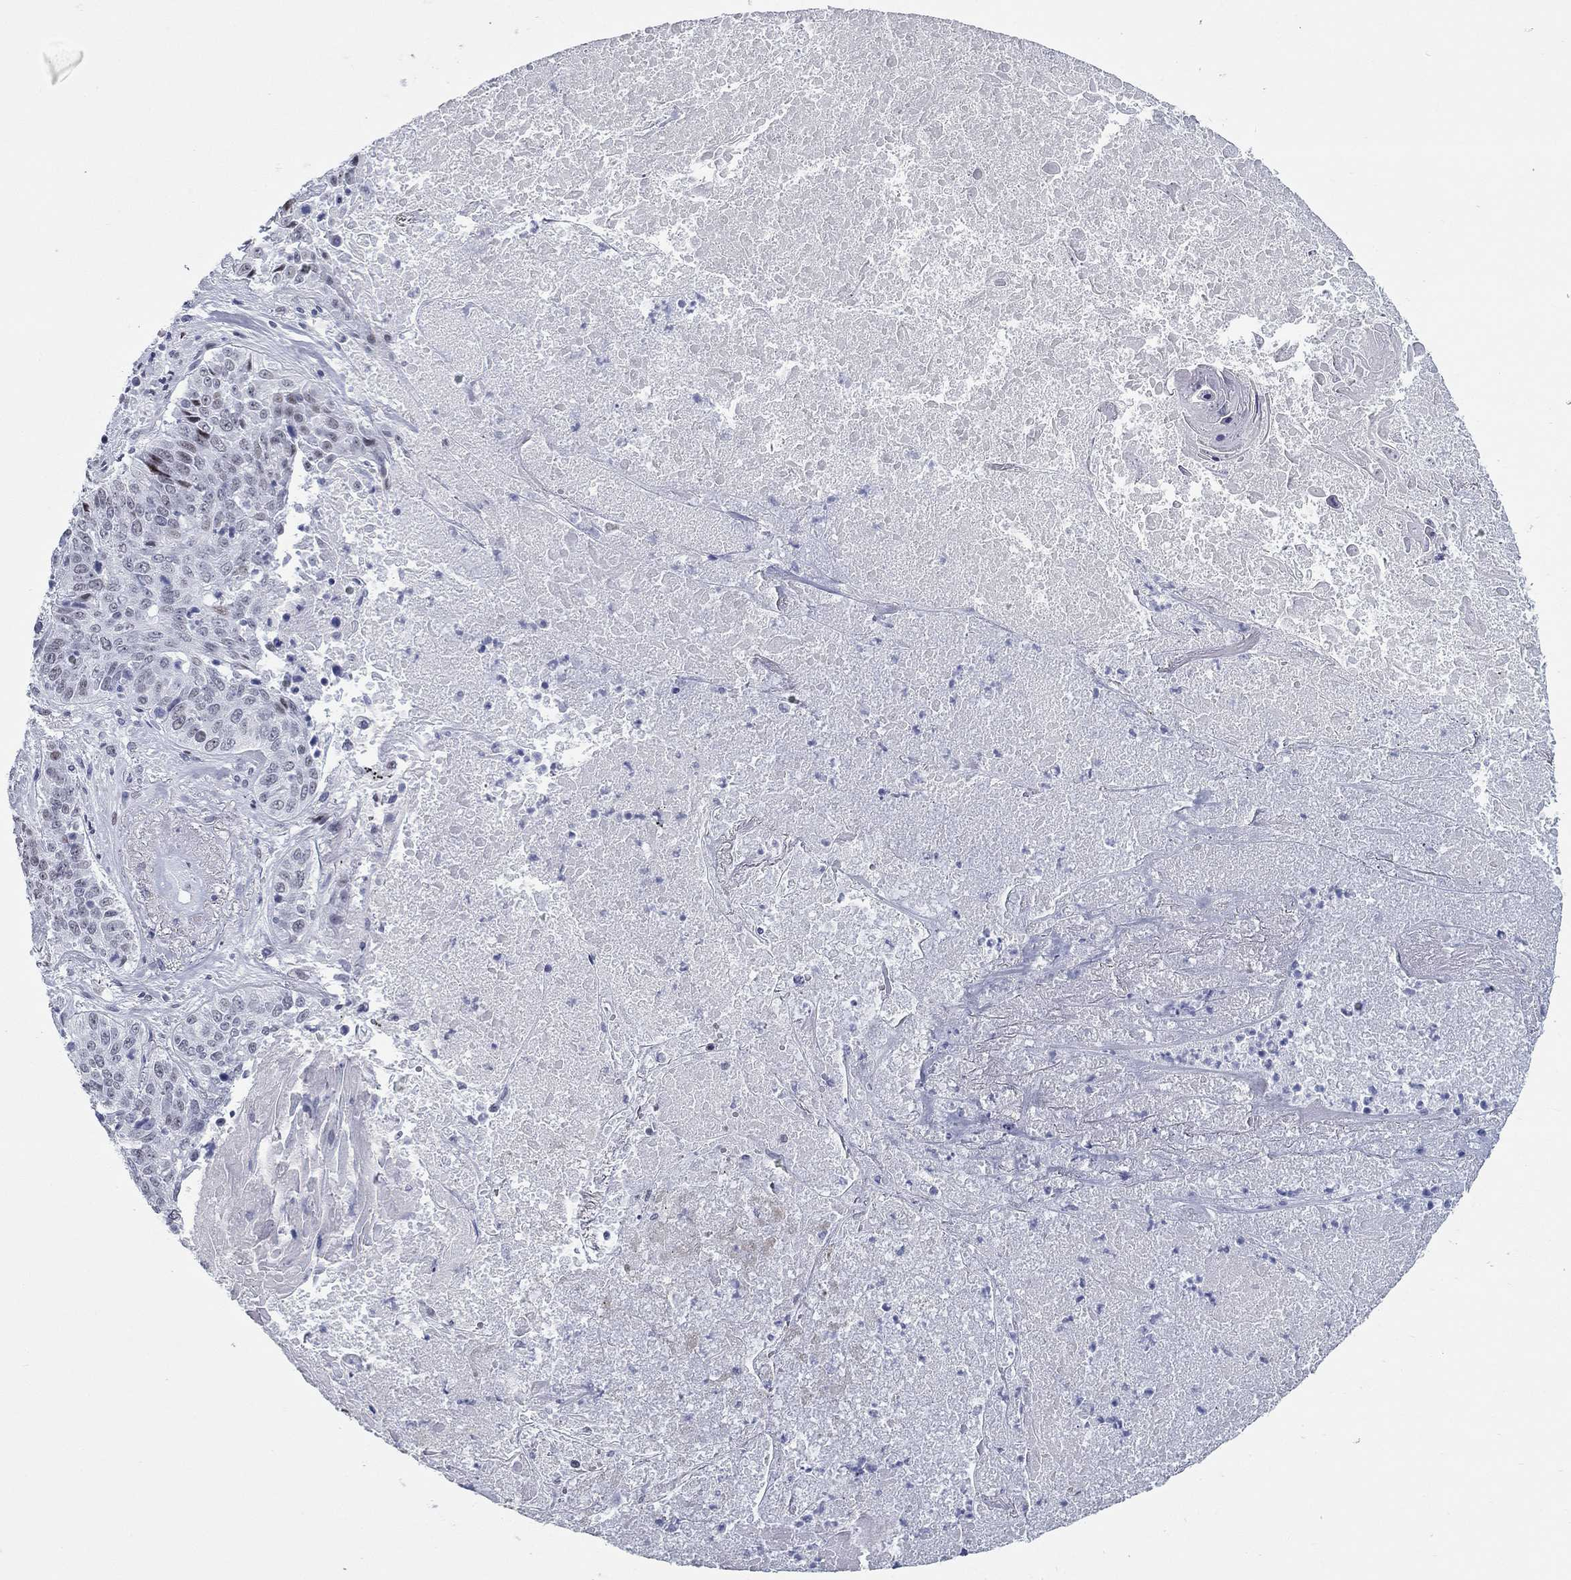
{"staining": {"intensity": "negative", "quantity": "none", "location": "none"}, "tissue": "lung cancer", "cell_type": "Tumor cells", "image_type": "cancer", "snomed": [{"axis": "morphology", "description": "Squamous cell carcinoma, NOS"}, {"axis": "topography", "description": "Lung"}], "caption": "Immunohistochemical staining of human squamous cell carcinoma (lung) displays no significant positivity in tumor cells.", "gene": "ASF1B", "patient": {"sex": "male", "age": 64}}